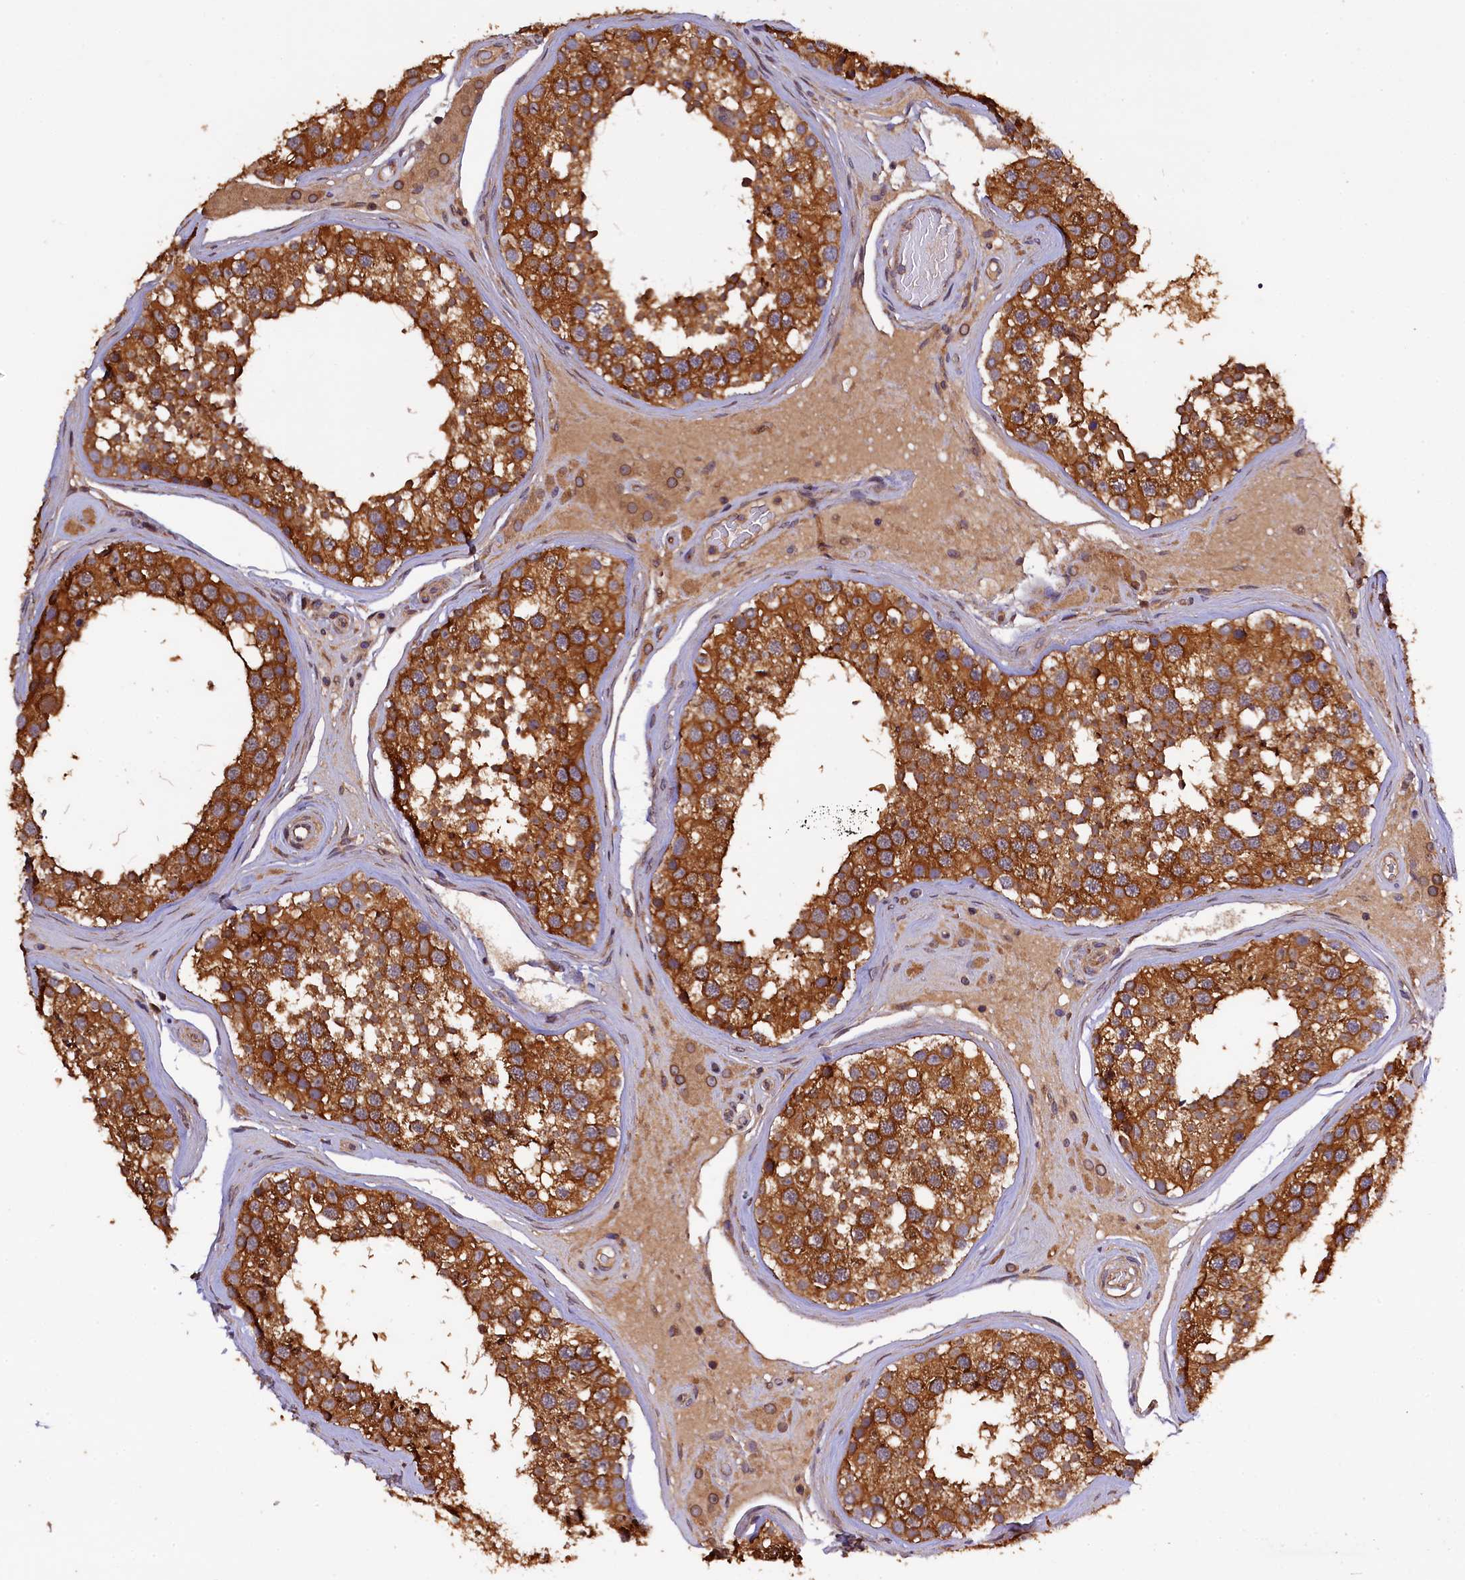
{"staining": {"intensity": "strong", "quantity": ">75%", "location": "cytoplasmic/membranous"}, "tissue": "testis", "cell_type": "Cells in seminiferous ducts", "image_type": "normal", "snomed": [{"axis": "morphology", "description": "Normal tissue, NOS"}, {"axis": "topography", "description": "Testis"}], "caption": "Immunohistochemistry (IHC) image of benign testis: human testis stained using immunohistochemistry (IHC) displays high levels of strong protein expression localized specifically in the cytoplasmic/membranous of cells in seminiferous ducts, appearing as a cytoplasmic/membranous brown color.", "gene": "KLC2", "patient": {"sex": "male", "age": 46}}